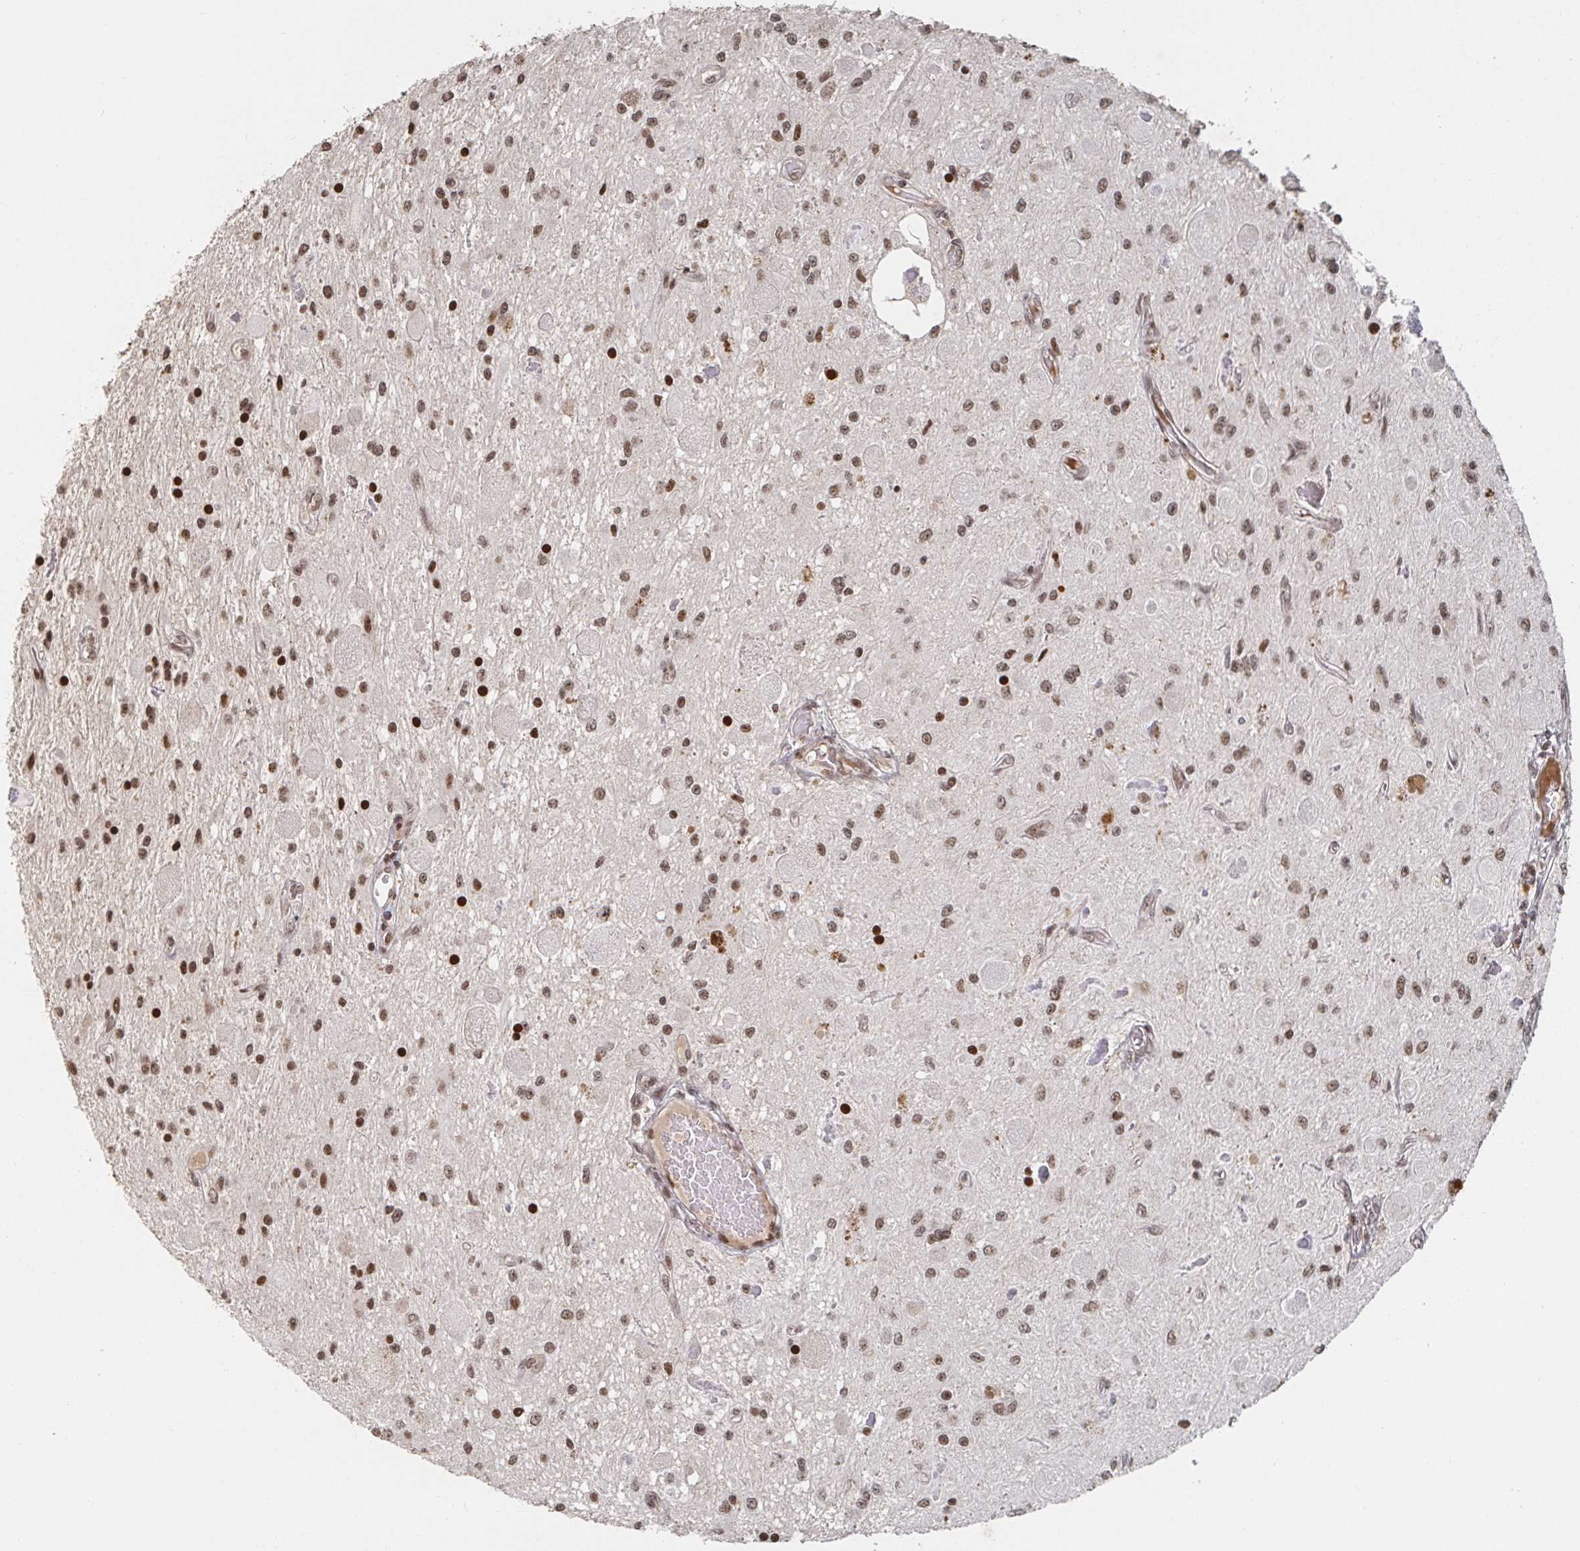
{"staining": {"intensity": "moderate", "quantity": ">75%", "location": "nuclear"}, "tissue": "glioma", "cell_type": "Tumor cells", "image_type": "cancer", "snomed": [{"axis": "morphology", "description": "Glioma, malignant, Low grade"}, {"axis": "topography", "description": "Cerebellum"}], "caption": "IHC photomicrograph of neoplastic tissue: glioma stained using immunohistochemistry (IHC) reveals medium levels of moderate protein expression localized specifically in the nuclear of tumor cells, appearing as a nuclear brown color.", "gene": "ZDHHC12", "patient": {"sex": "female", "age": 14}}